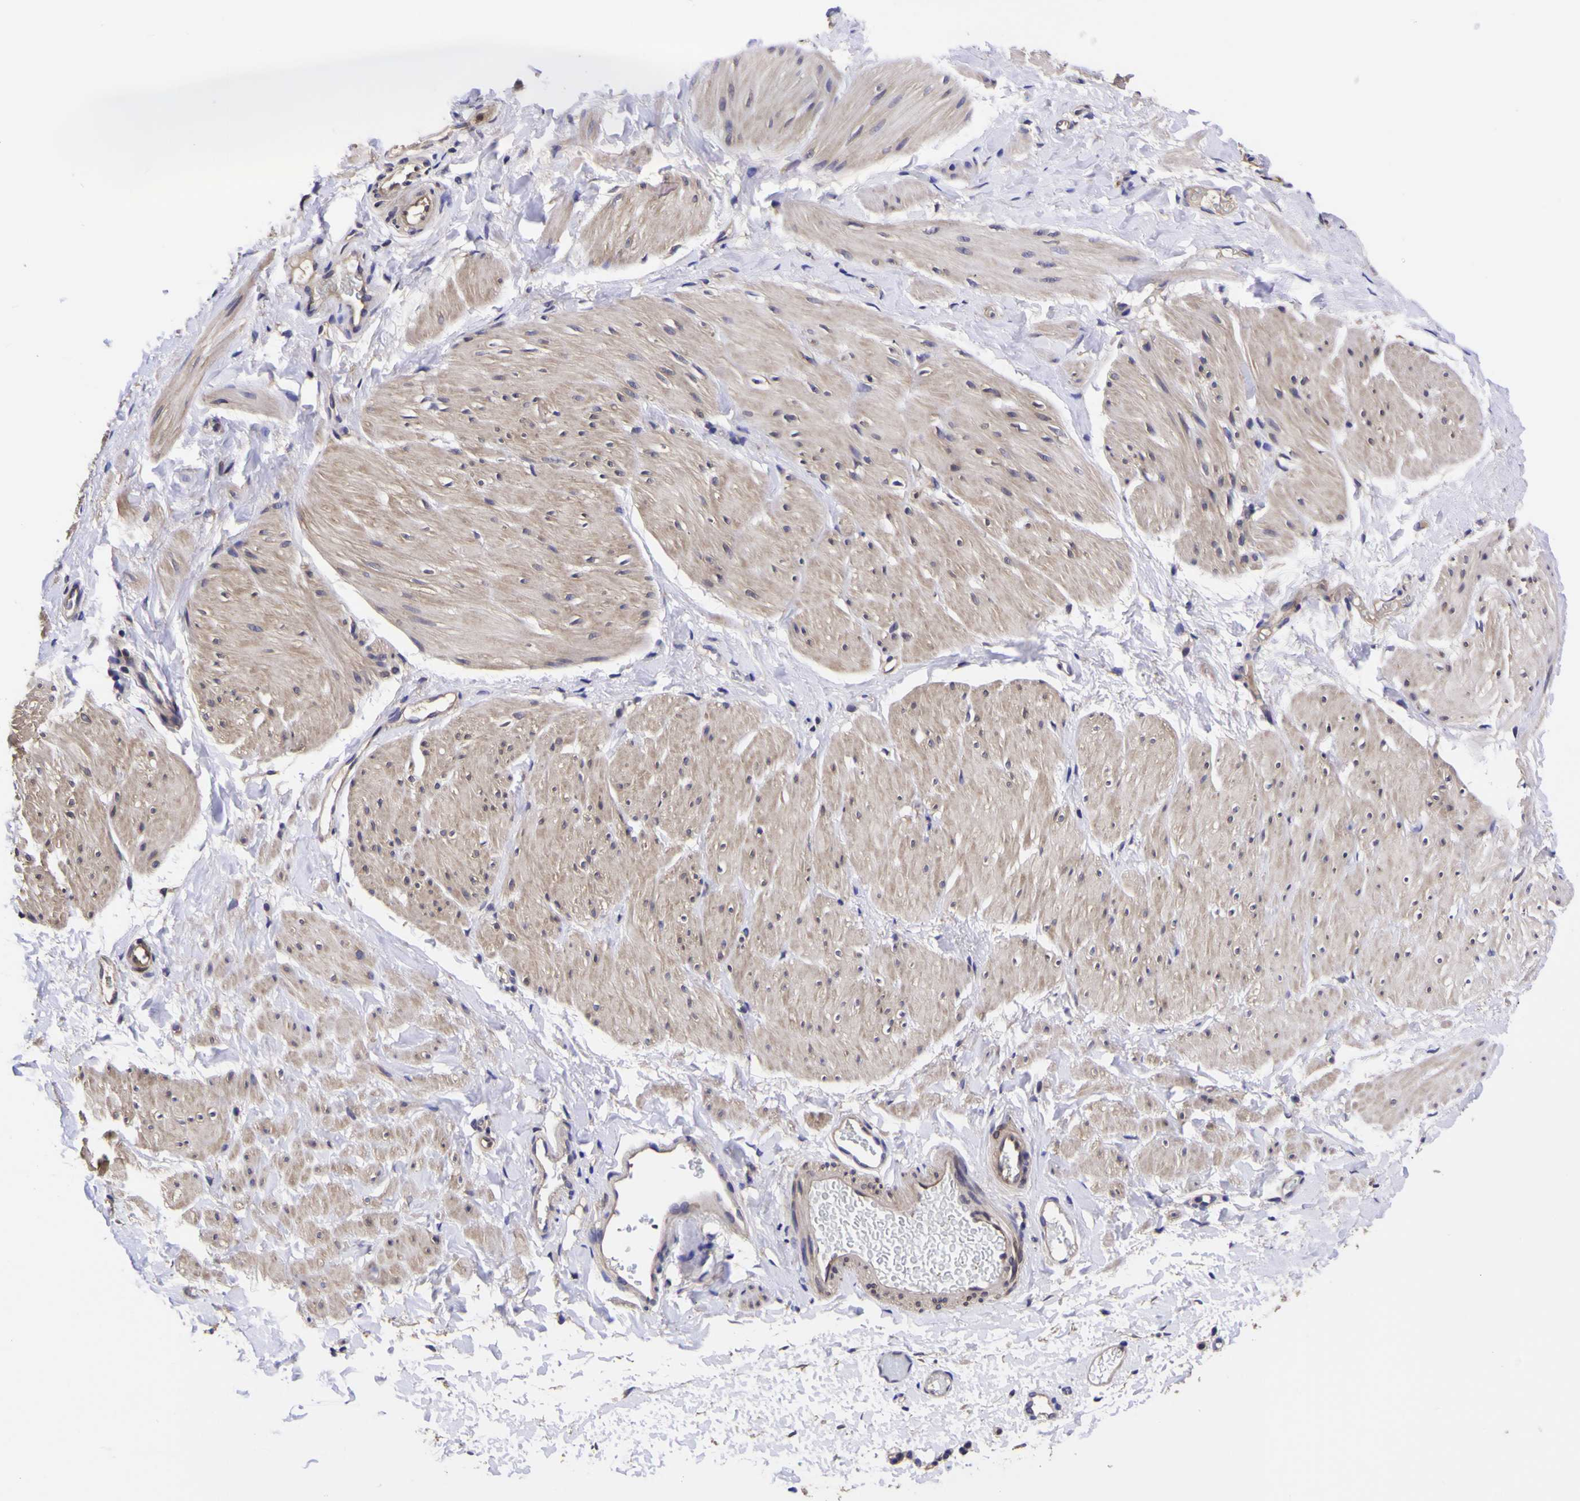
{"staining": {"intensity": "weak", "quantity": ">75%", "location": "cytoplasmic/membranous"}, "tissue": "smooth muscle", "cell_type": "Smooth muscle cells", "image_type": "normal", "snomed": [{"axis": "morphology", "description": "Normal tissue, NOS"}, {"axis": "topography", "description": "Smooth muscle"}], "caption": "Immunohistochemistry (IHC) of normal human smooth muscle shows low levels of weak cytoplasmic/membranous positivity in about >75% of smooth muscle cells. (brown staining indicates protein expression, while blue staining denotes nuclei).", "gene": "MAPK14", "patient": {"sex": "male", "age": 16}}